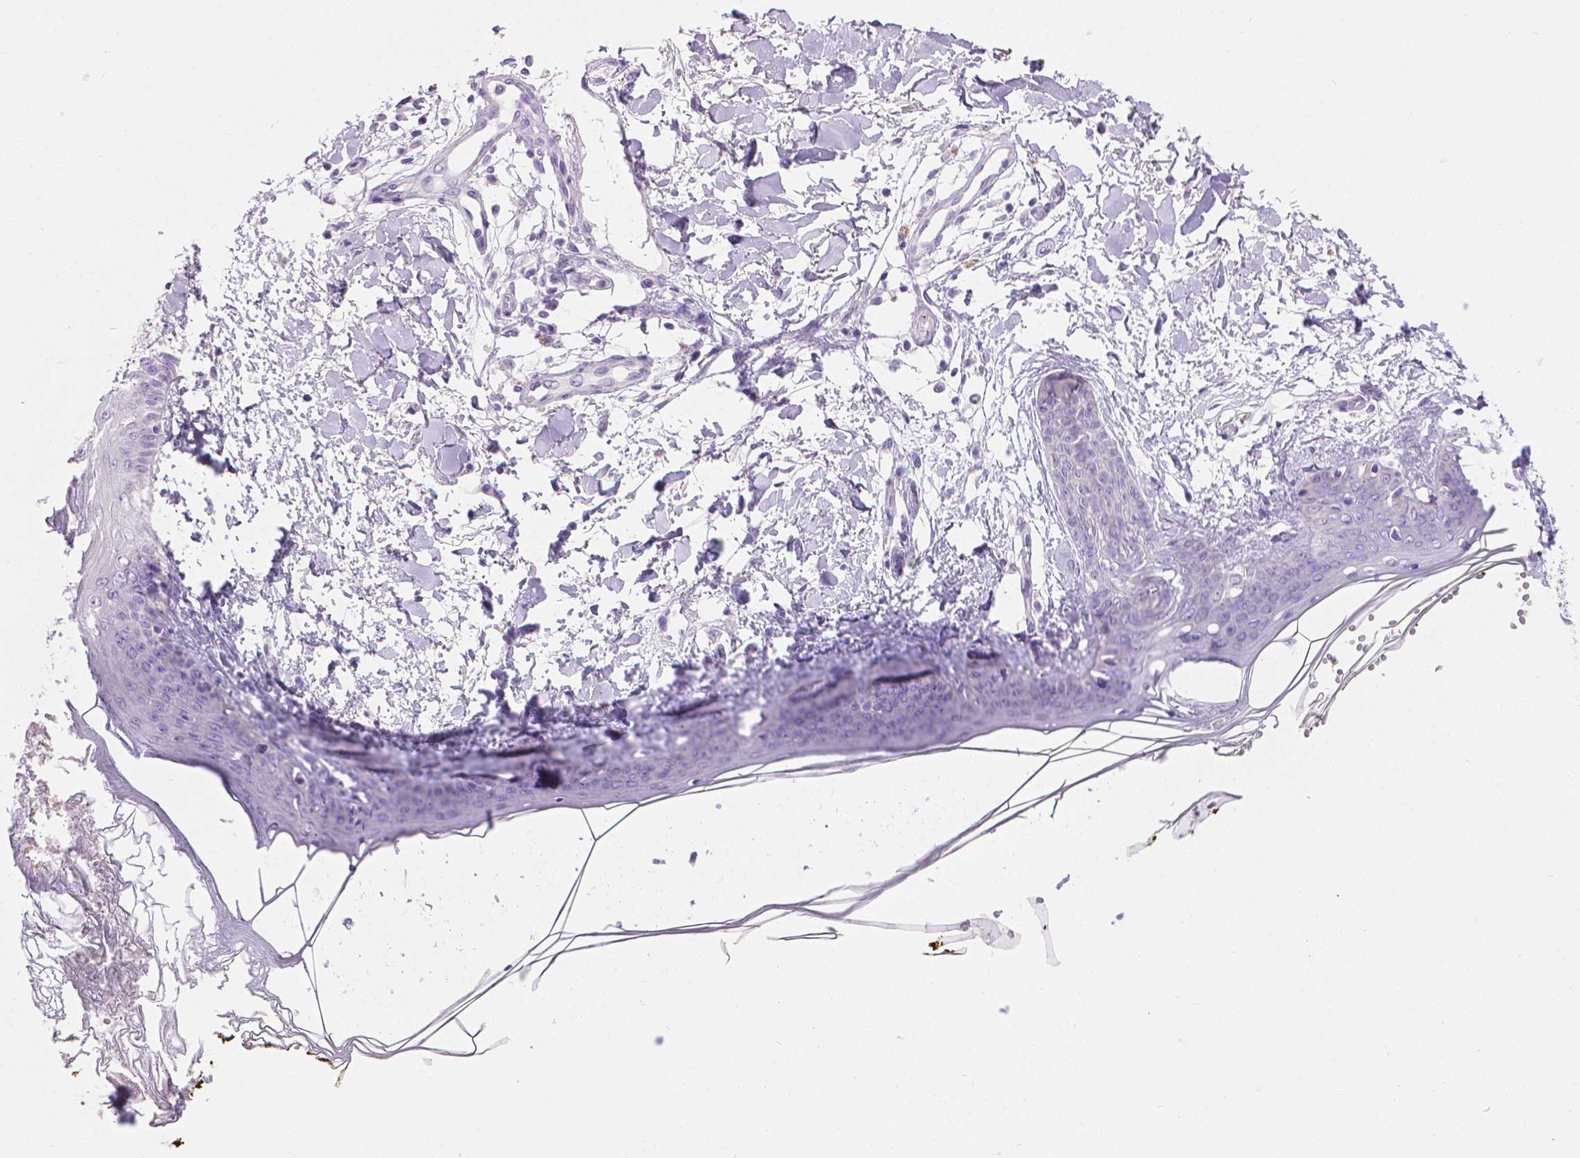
{"staining": {"intensity": "negative", "quantity": "none", "location": "none"}, "tissue": "skin", "cell_type": "Fibroblasts", "image_type": "normal", "snomed": [{"axis": "morphology", "description": "Normal tissue, NOS"}, {"axis": "topography", "description": "Skin"}], "caption": "DAB immunohistochemical staining of unremarkable skin shows no significant expression in fibroblasts.", "gene": "PNMA2", "patient": {"sex": "female", "age": 34}}